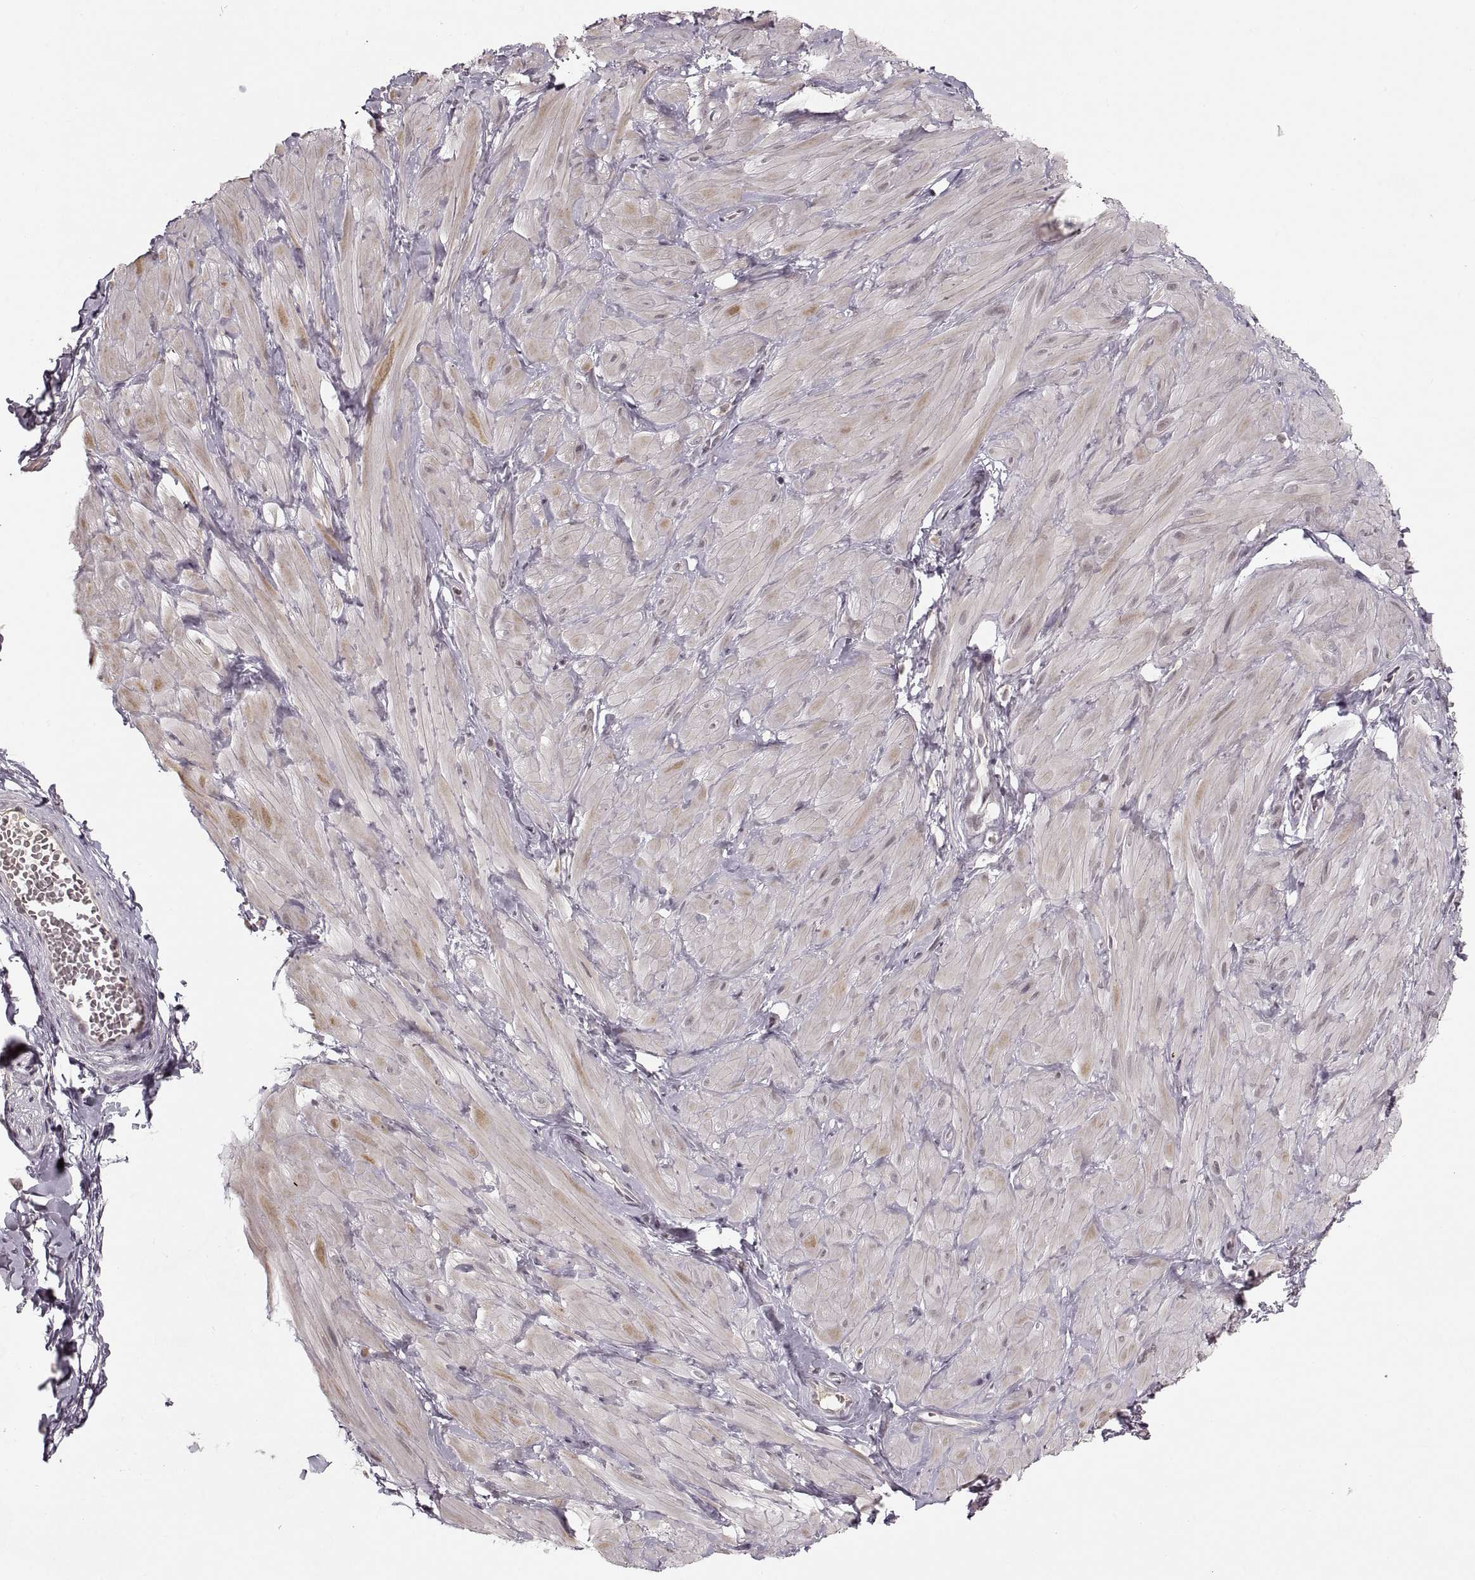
{"staining": {"intensity": "negative", "quantity": "none", "location": "none"}, "tissue": "adipose tissue", "cell_type": "Adipocytes", "image_type": "normal", "snomed": [{"axis": "morphology", "description": "Normal tissue, NOS"}, {"axis": "topography", "description": "Smooth muscle"}, {"axis": "topography", "description": "Peripheral nerve tissue"}], "caption": "High power microscopy image of an IHC micrograph of unremarkable adipose tissue, revealing no significant staining in adipocytes.", "gene": "ASIC3", "patient": {"sex": "male", "age": 22}}